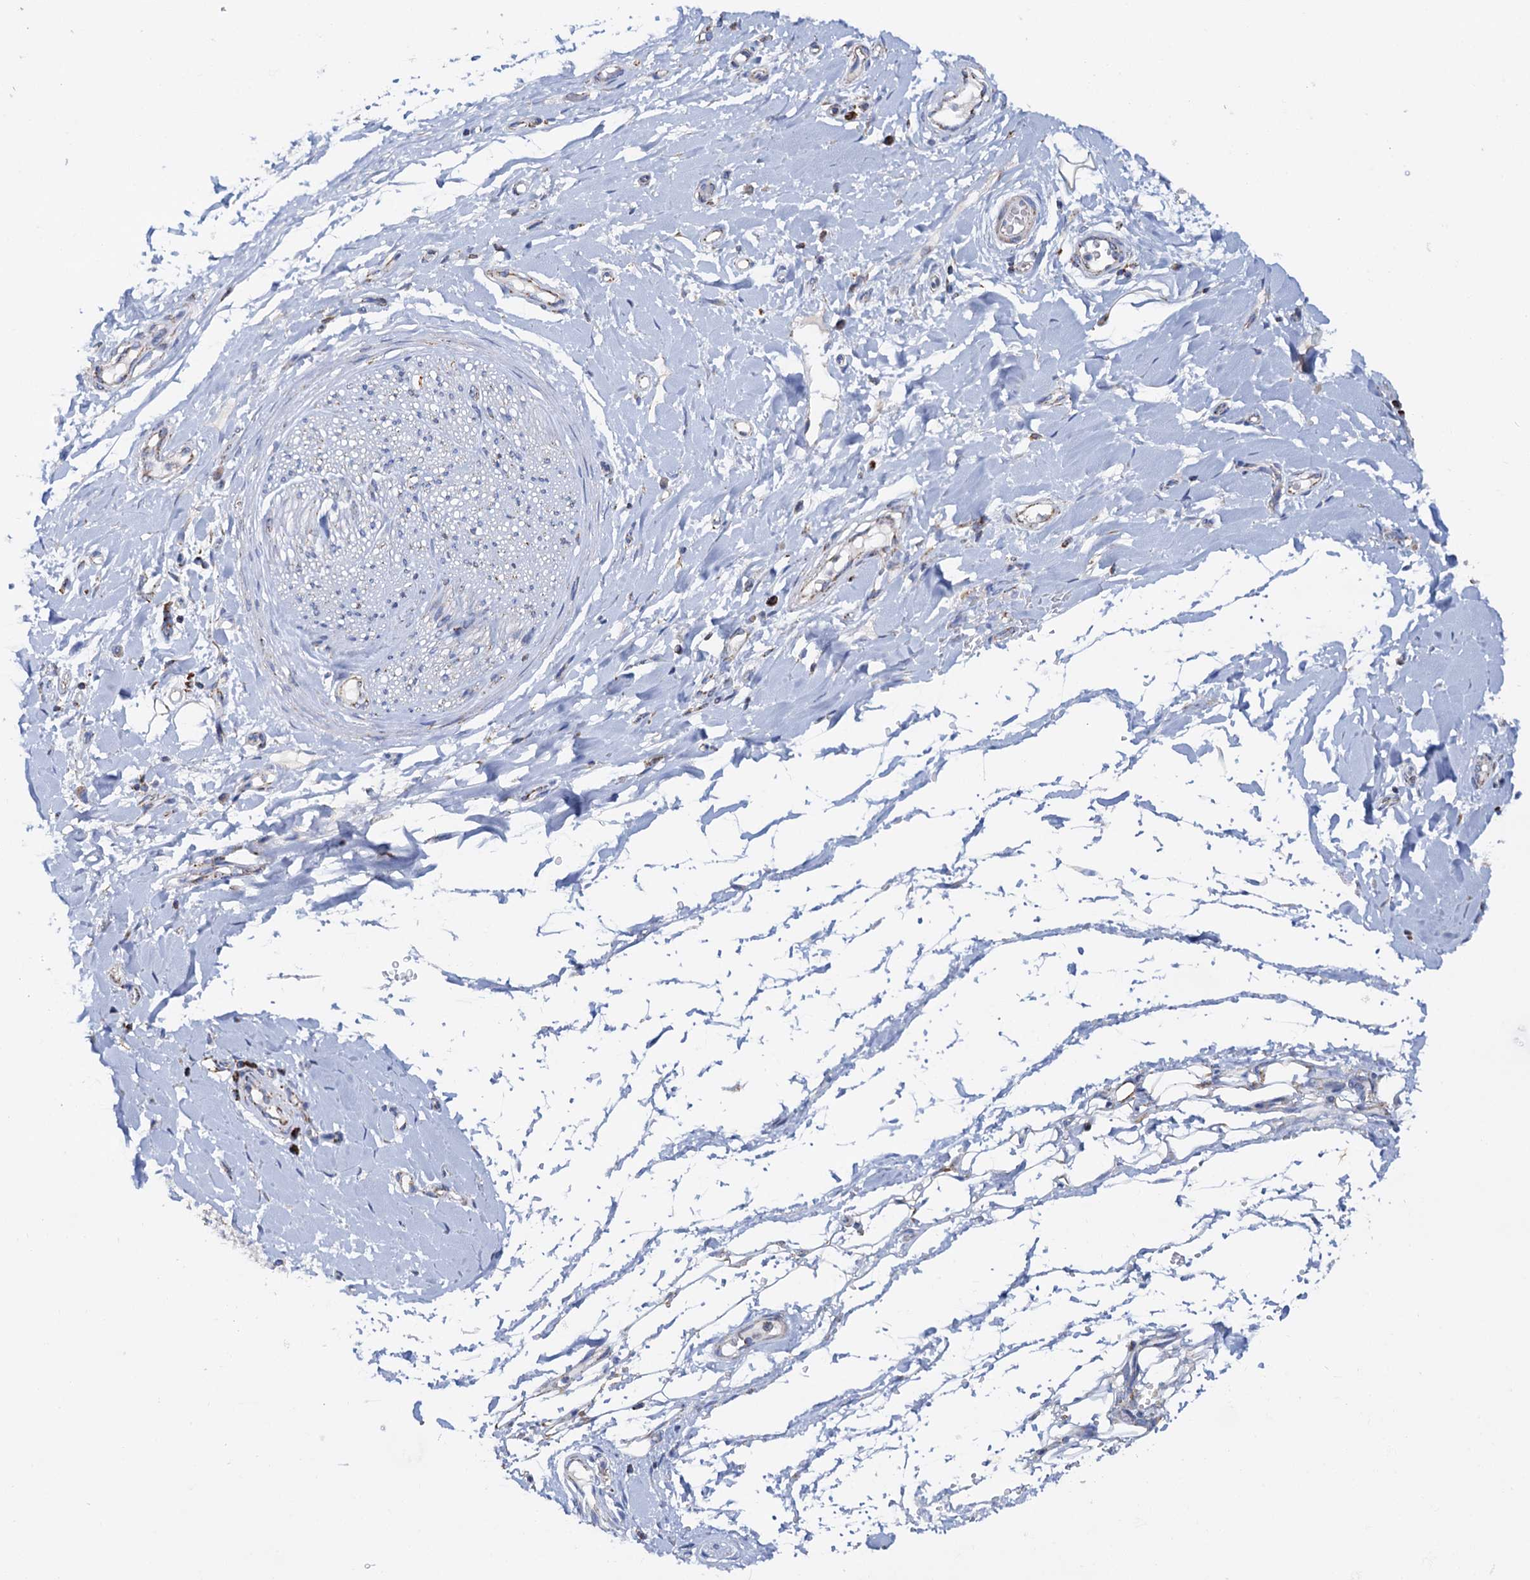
{"staining": {"intensity": "negative", "quantity": "none", "location": "none"}, "tissue": "adipose tissue", "cell_type": "Adipocytes", "image_type": "normal", "snomed": [{"axis": "morphology", "description": "Normal tissue, NOS"}, {"axis": "morphology", "description": "Adenocarcinoma, NOS"}, {"axis": "topography", "description": "Stomach, upper"}, {"axis": "topography", "description": "Peripheral nerve tissue"}], "caption": "This histopathology image is of benign adipose tissue stained with immunohistochemistry (IHC) to label a protein in brown with the nuclei are counter-stained blue. There is no expression in adipocytes. (Immunohistochemistry (ihc), brightfield microscopy, high magnification).", "gene": "C2CD3", "patient": {"sex": "male", "age": 62}}